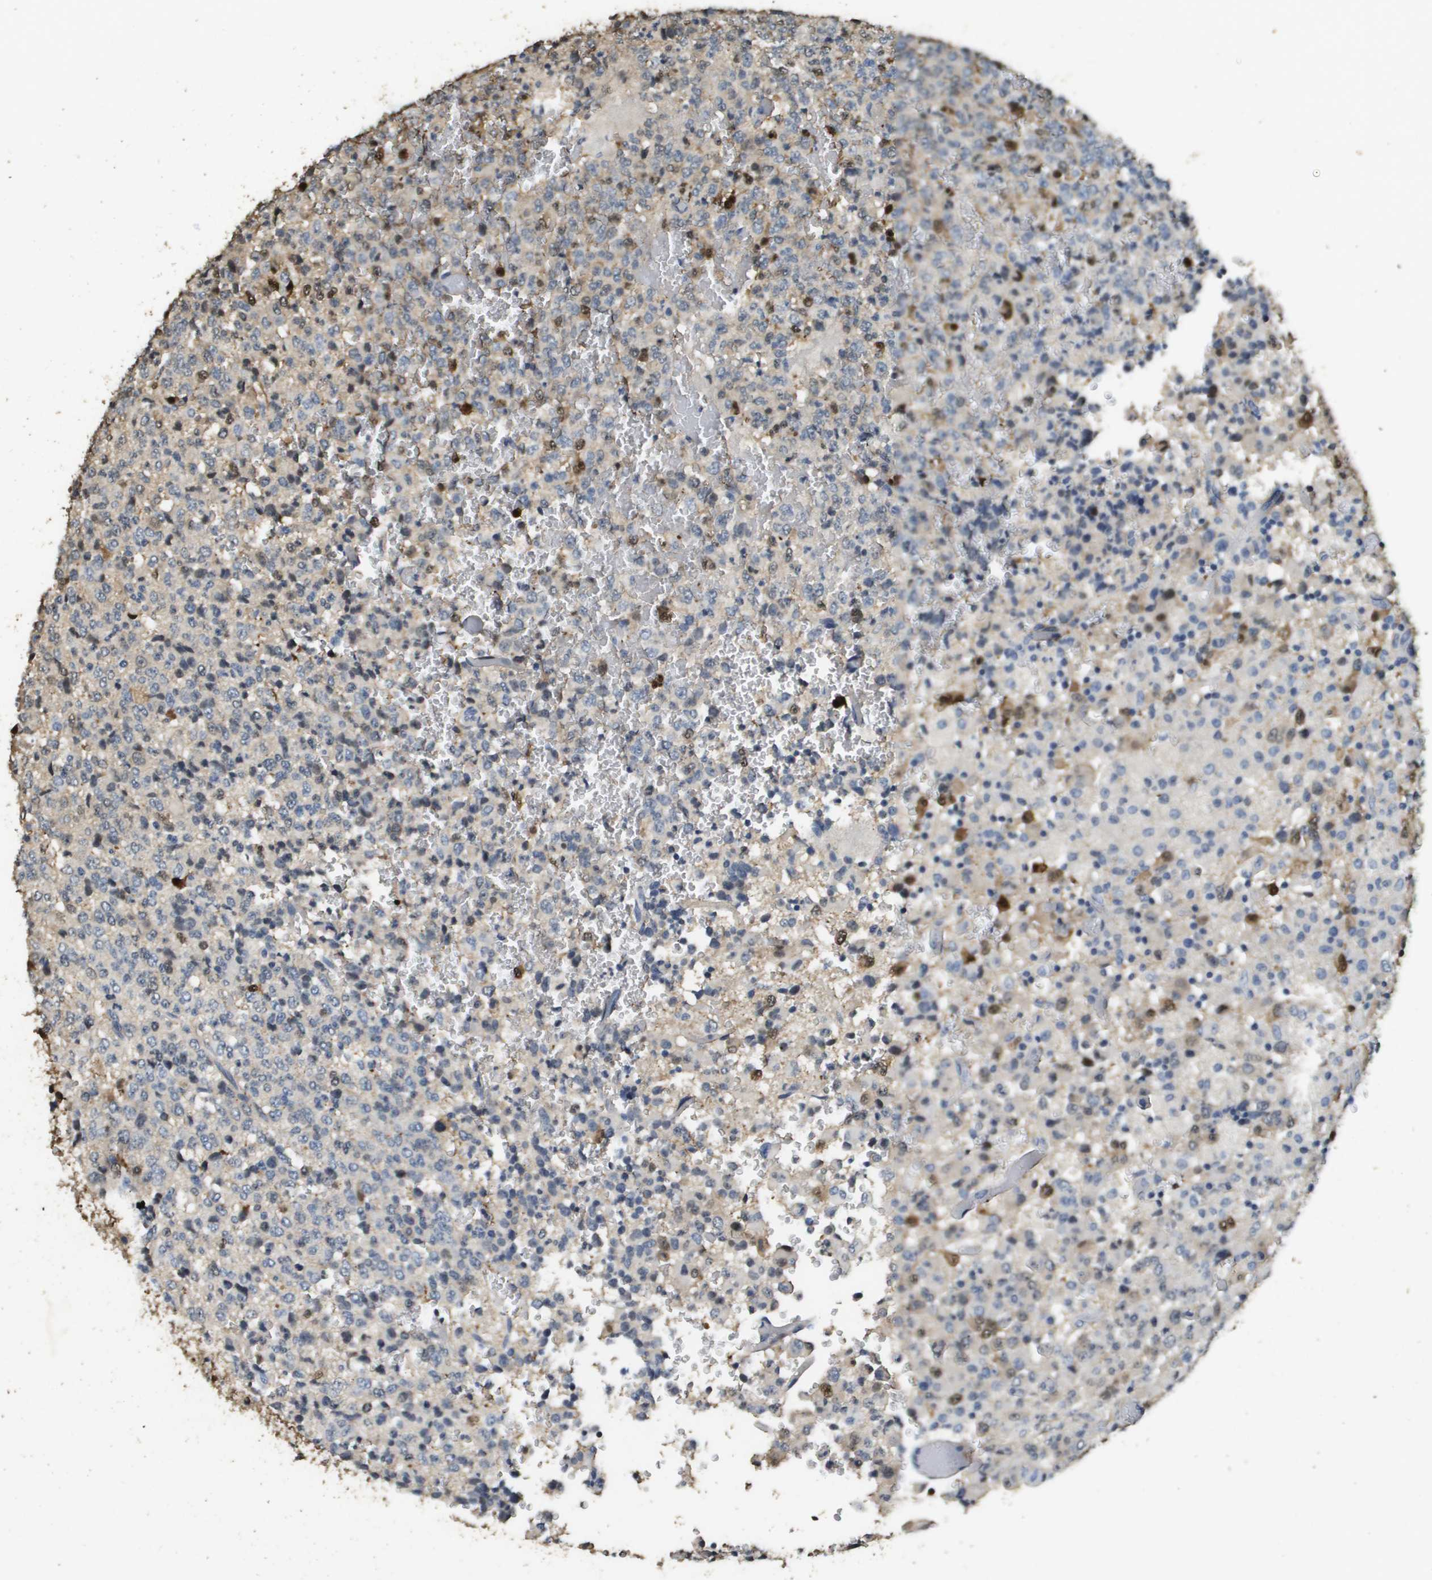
{"staining": {"intensity": "strong", "quantity": "<25%", "location": "cytoplasmic/membranous,nuclear"}, "tissue": "glioma", "cell_type": "Tumor cells", "image_type": "cancer", "snomed": [{"axis": "morphology", "description": "Glioma, malignant, High grade"}, {"axis": "topography", "description": "pancreas cauda"}], "caption": "This is a histology image of immunohistochemistry staining of malignant glioma (high-grade), which shows strong positivity in the cytoplasmic/membranous and nuclear of tumor cells.", "gene": "MT3", "patient": {"sex": "male", "age": 60}}